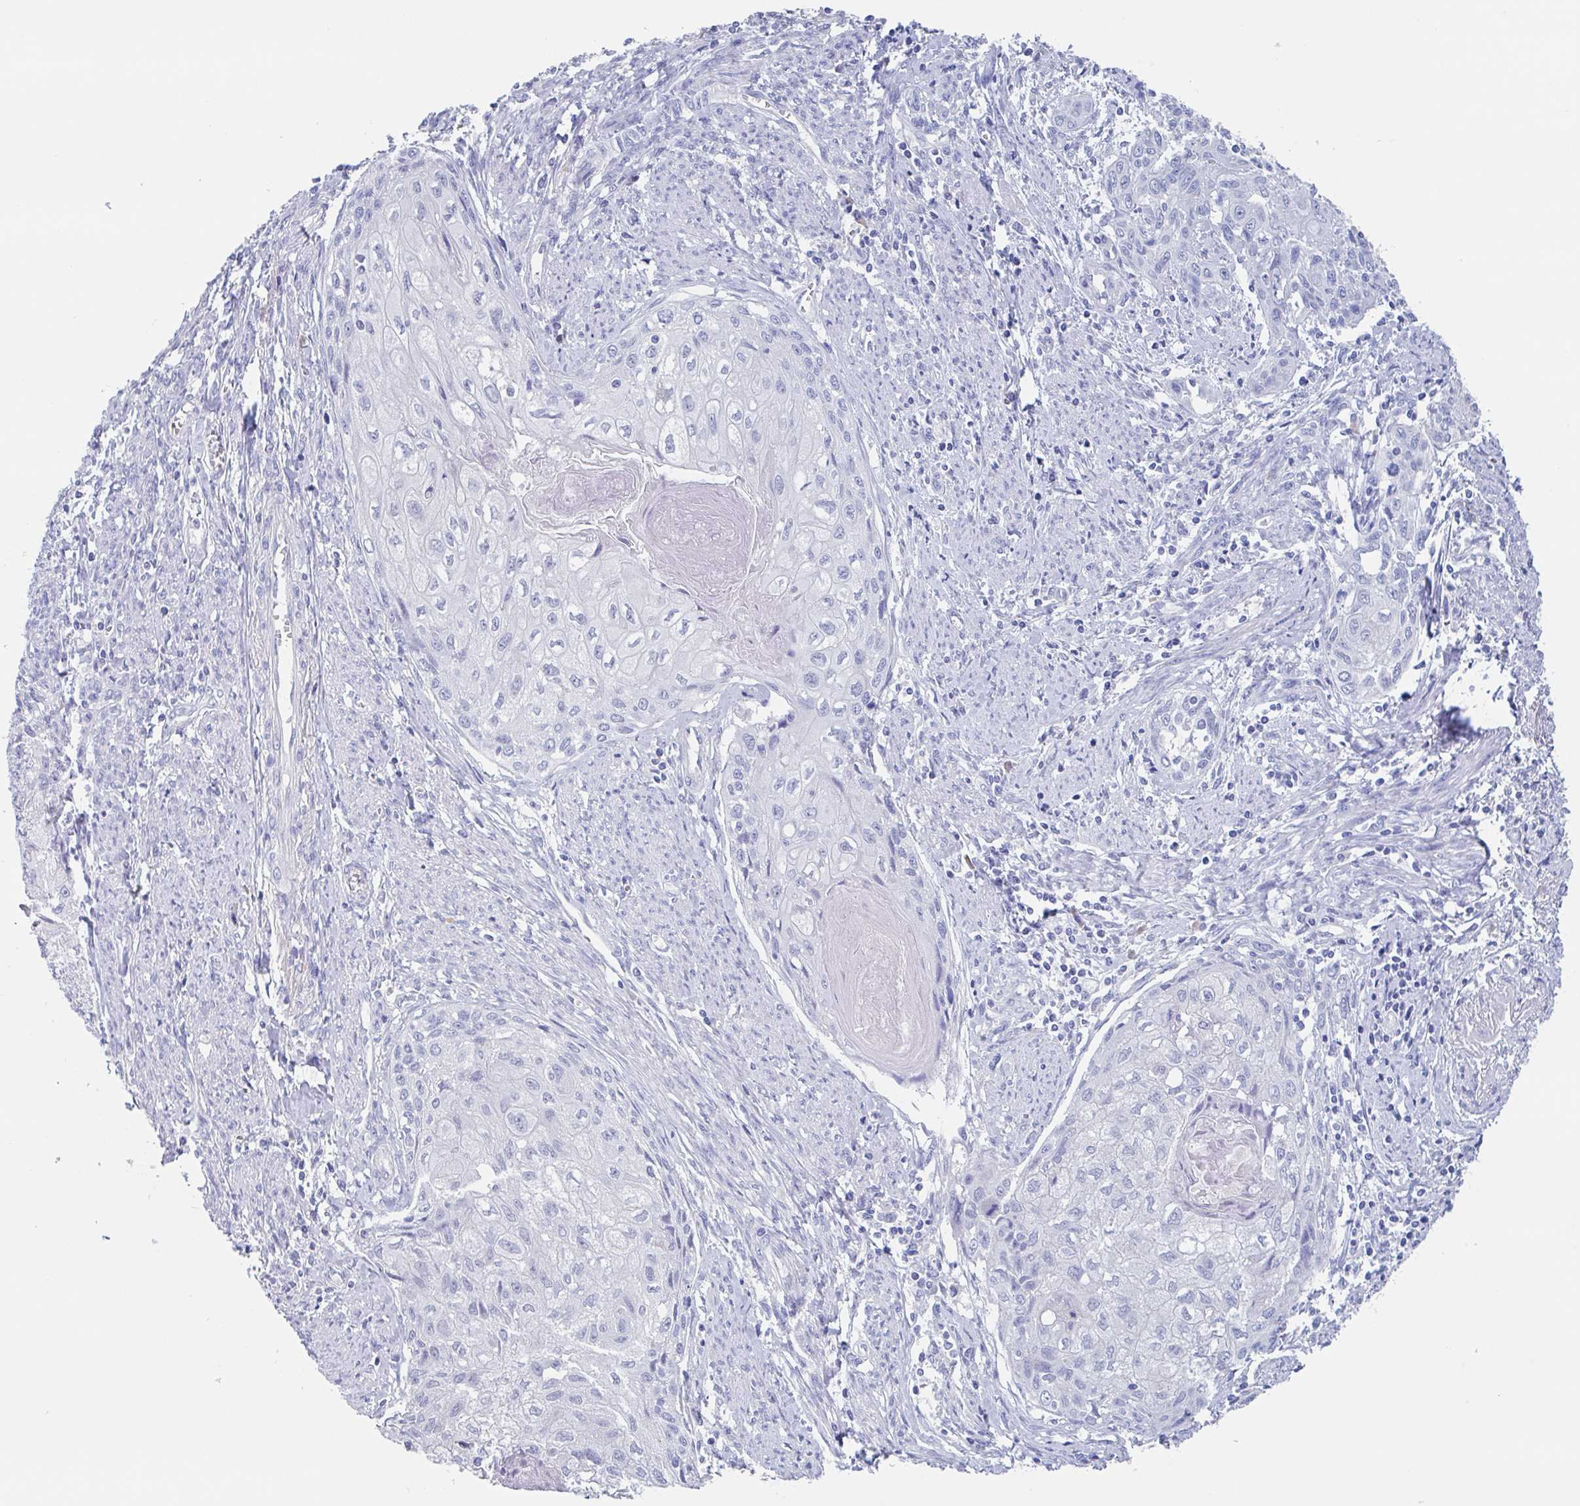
{"staining": {"intensity": "negative", "quantity": "none", "location": "none"}, "tissue": "cervical cancer", "cell_type": "Tumor cells", "image_type": "cancer", "snomed": [{"axis": "morphology", "description": "Squamous cell carcinoma, NOS"}, {"axis": "topography", "description": "Cervix"}], "caption": "Cervical cancer (squamous cell carcinoma) was stained to show a protein in brown. There is no significant positivity in tumor cells.", "gene": "NOXRED1", "patient": {"sex": "female", "age": 67}}